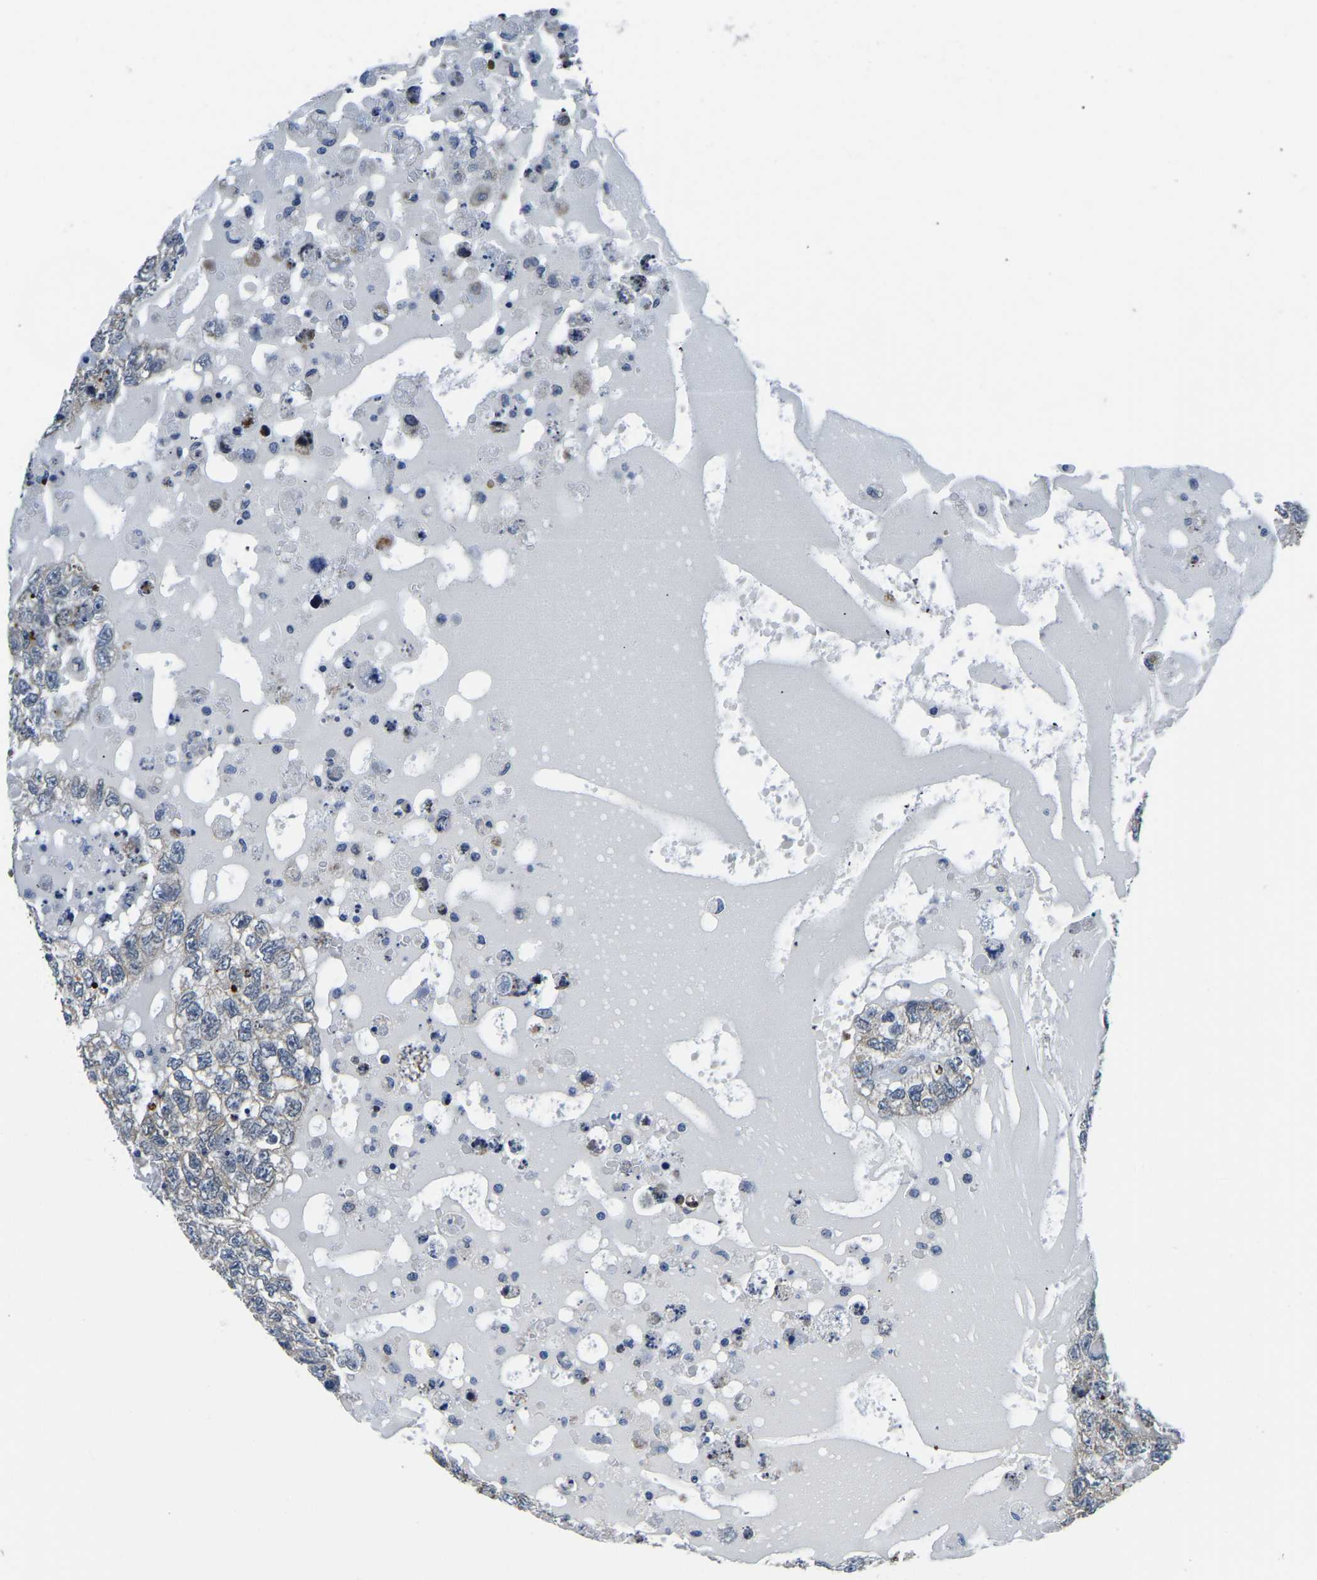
{"staining": {"intensity": "negative", "quantity": "none", "location": "none"}, "tissue": "testis cancer", "cell_type": "Tumor cells", "image_type": "cancer", "snomed": [{"axis": "morphology", "description": "Carcinoma, Embryonal, NOS"}, {"axis": "topography", "description": "Testis"}], "caption": "Protein analysis of testis cancer (embryonal carcinoma) reveals no significant staining in tumor cells. The staining was performed using DAB (3,3'-diaminobenzidine) to visualize the protein expression in brown, while the nuclei were stained in blue with hematoxylin (Magnification: 20x).", "gene": "LIAS", "patient": {"sex": "male", "age": 36}}